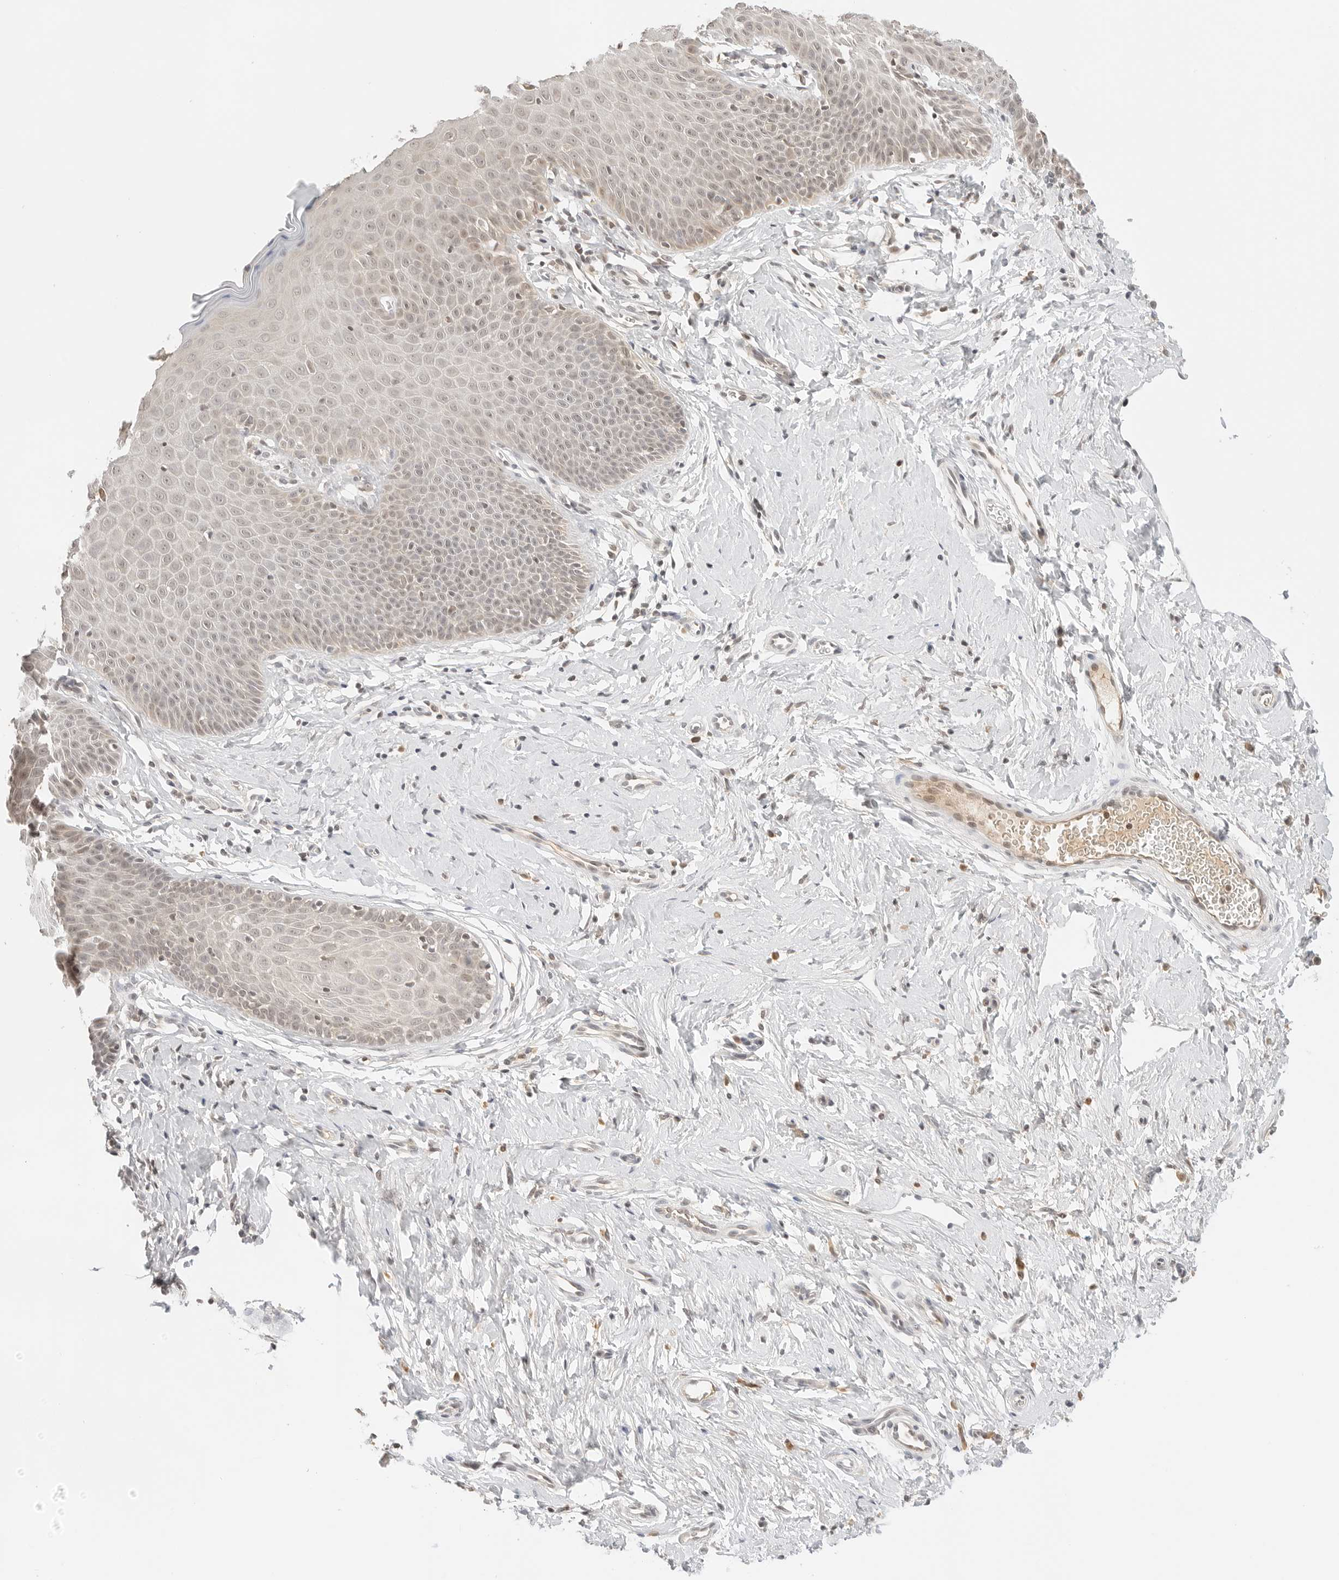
{"staining": {"intensity": "weak", "quantity": ">75%", "location": "cytoplasmic/membranous,nuclear"}, "tissue": "cervix", "cell_type": "Glandular cells", "image_type": "normal", "snomed": [{"axis": "morphology", "description": "Normal tissue, NOS"}, {"axis": "topography", "description": "Cervix"}], "caption": "Protein staining displays weak cytoplasmic/membranous,nuclear expression in about >75% of glandular cells in unremarkable cervix.", "gene": "SEPTIN4", "patient": {"sex": "female", "age": 36}}